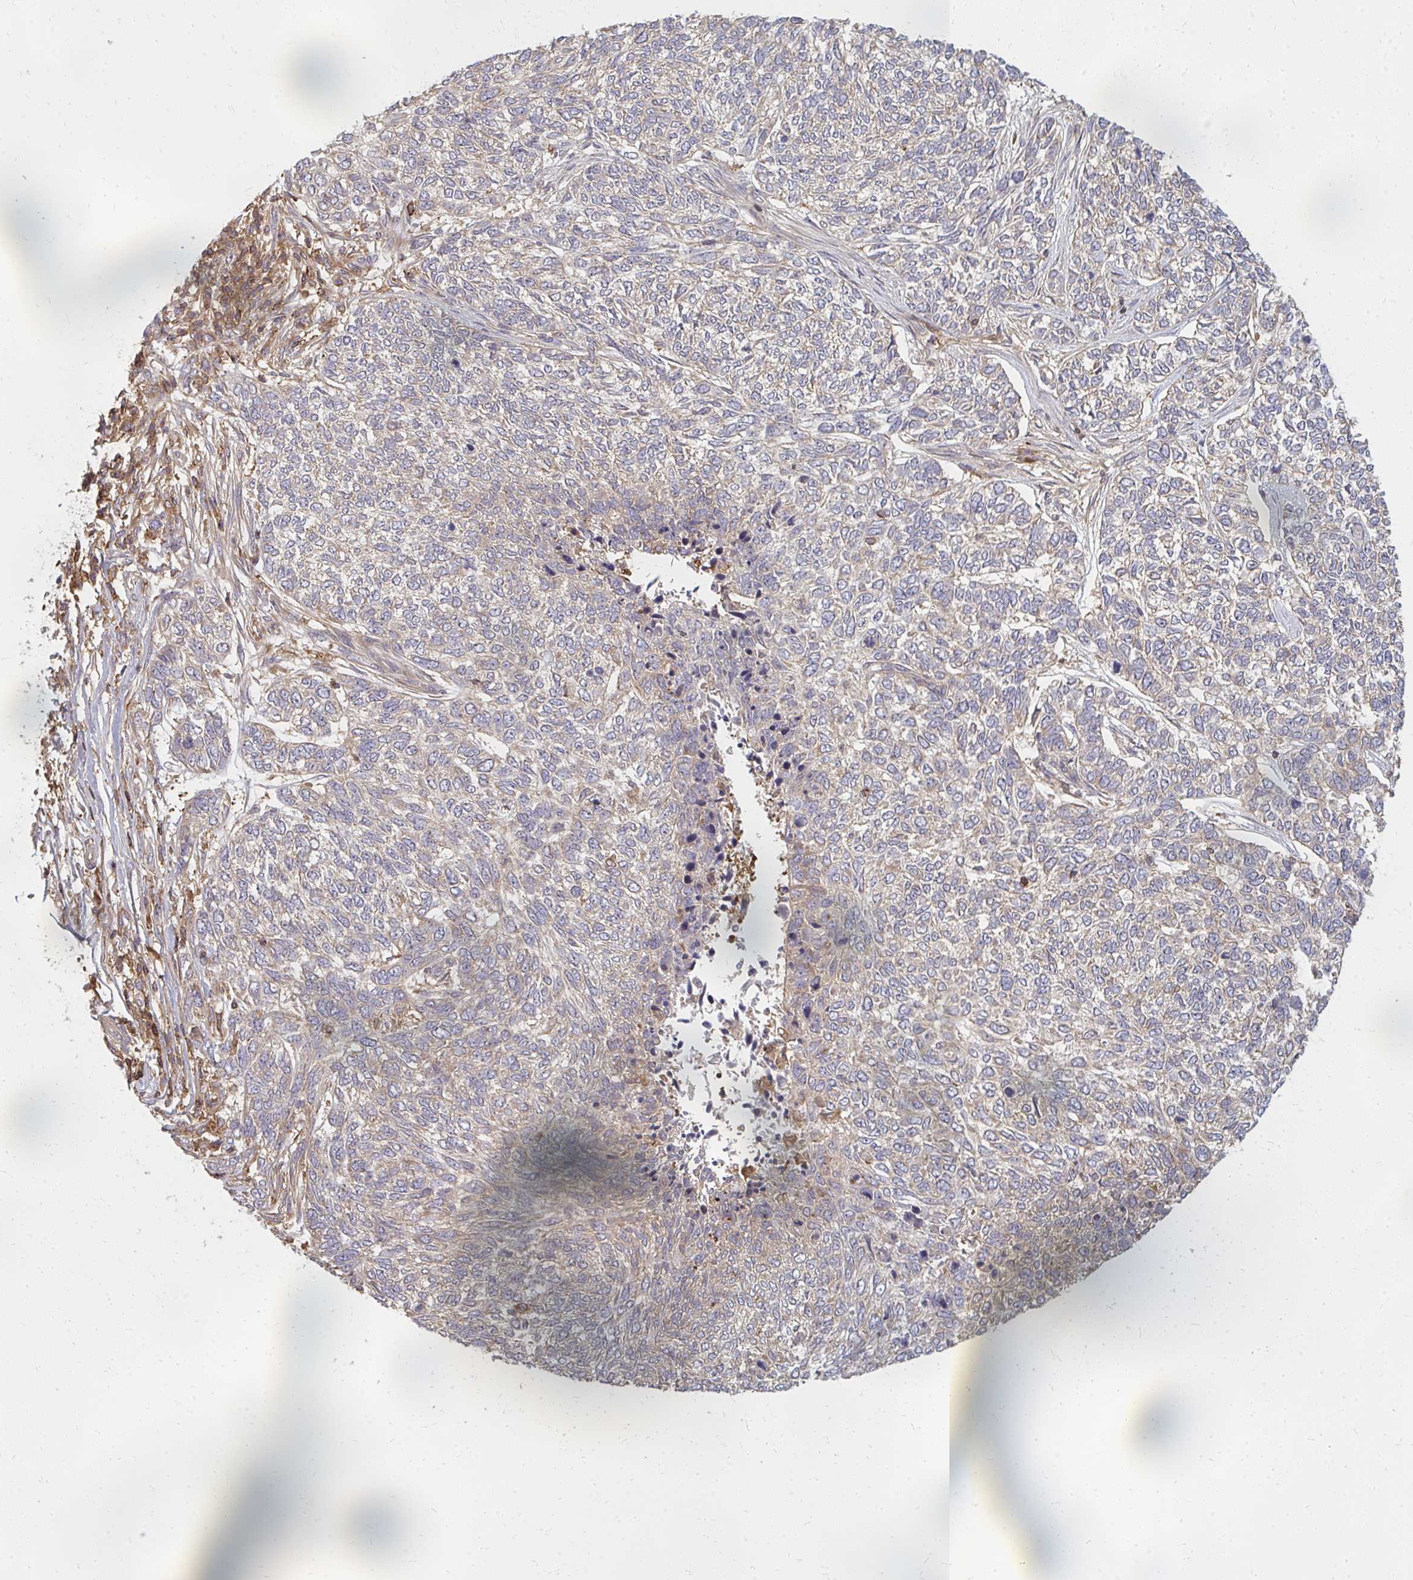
{"staining": {"intensity": "weak", "quantity": "<25%", "location": "cytoplasmic/membranous"}, "tissue": "skin cancer", "cell_type": "Tumor cells", "image_type": "cancer", "snomed": [{"axis": "morphology", "description": "Basal cell carcinoma"}, {"axis": "topography", "description": "Skin"}], "caption": "This is an immunohistochemistry photomicrograph of human basal cell carcinoma (skin). There is no staining in tumor cells.", "gene": "ZNF285", "patient": {"sex": "female", "age": 65}}